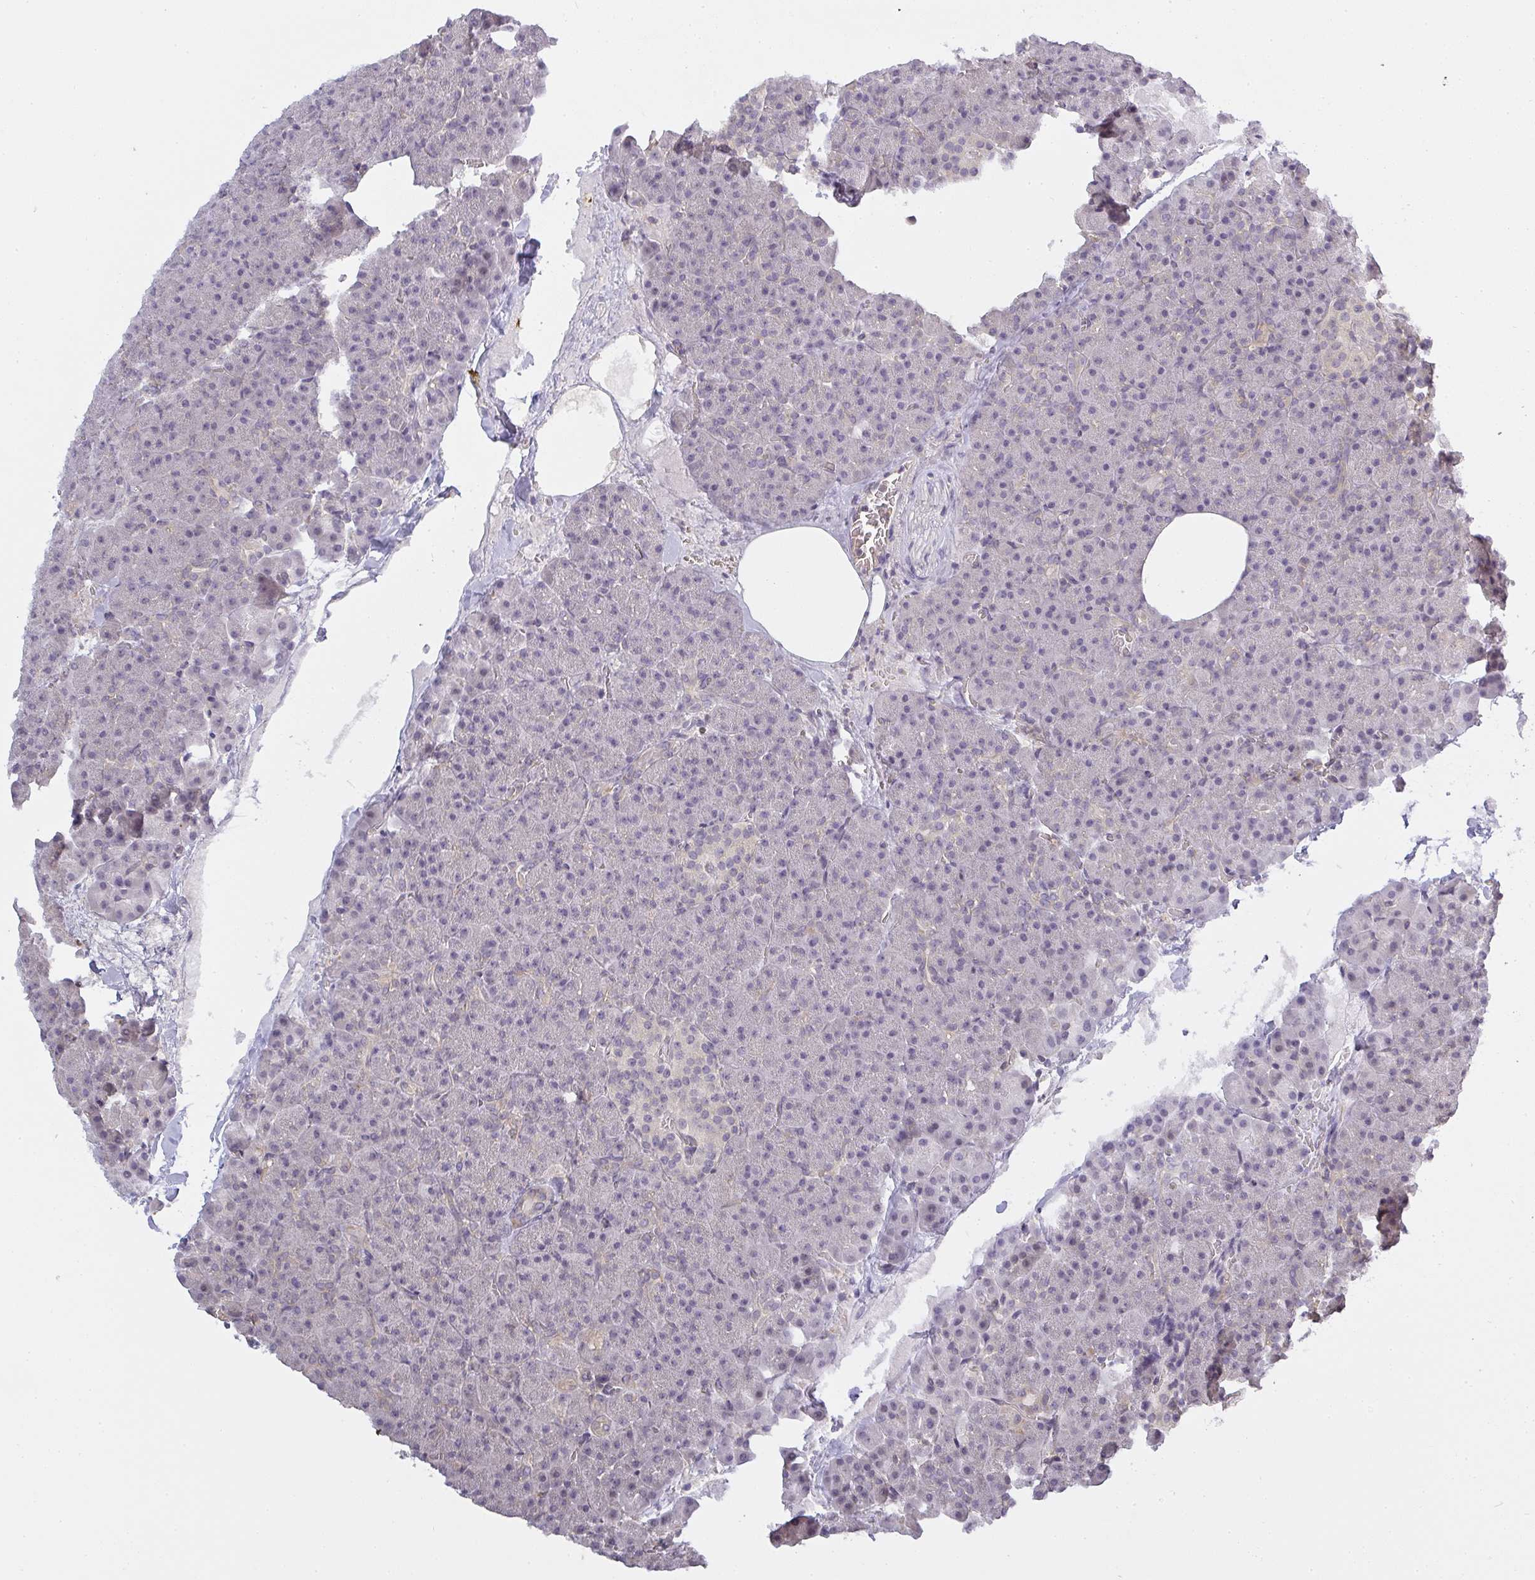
{"staining": {"intensity": "negative", "quantity": "none", "location": "none"}, "tissue": "pancreas", "cell_type": "Exocrine glandular cells", "image_type": "normal", "snomed": [{"axis": "morphology", "description": "Normal tissue, NOS"}, {"axis": "topography", "description": "Pancreas"}], "caption": "A high-resolution photomicrograph shows immunohistochemistry staining of unremarkable pancreas, which displays no significant positivity in exocrine glandular cells.", "gene": "GSDMB", "patient": {"sex": "female", "age": 74}}